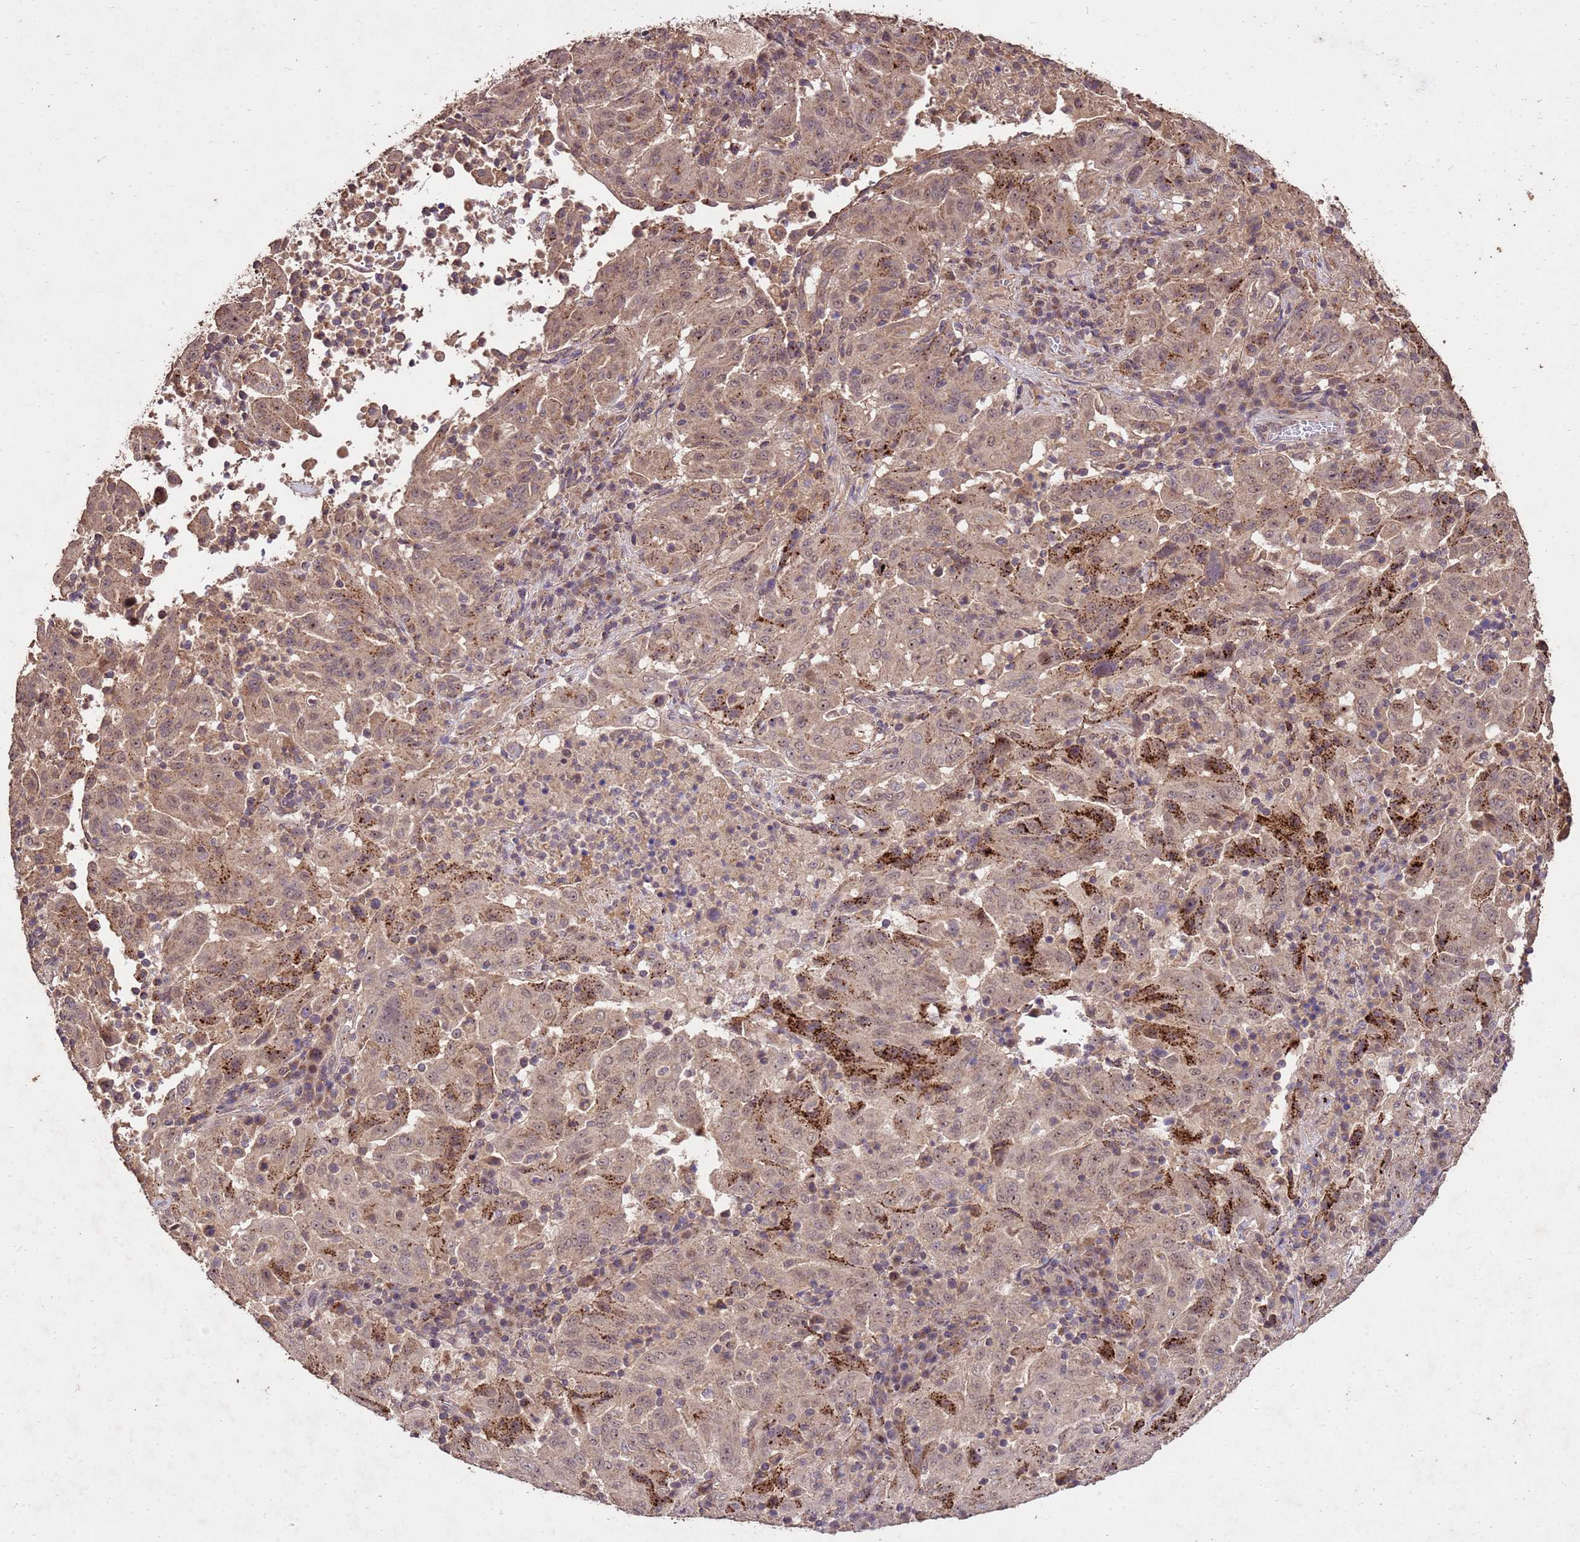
{"staining": {"intensity": "moderate", "quantity": ">75%", "location": "cytoplasmic/membranous,nuclear"}, "tissue": "pancreatic cancer", "cell_type": "Tumor cells", "image_type": "cancer", "snomed": [{"axis": "morphology", "description": "Adenocarcinoma, NOS"}, {"axis": "topography", "description": "Pancreas"}], "caption": "Immunohistochemistry micrograph of neoplastic tissue: human pancreatic adenocarcinoma stained using IHC reveals medium levels of moderate protein expression localized specifically in the cytoplasmic/membranous and nuclear of tumor cells, appearing as a cytoplasmic/membranous and nuclear brown color.", "gene": "TOR4A", "patient": {"sex": "male", "age": 63}}